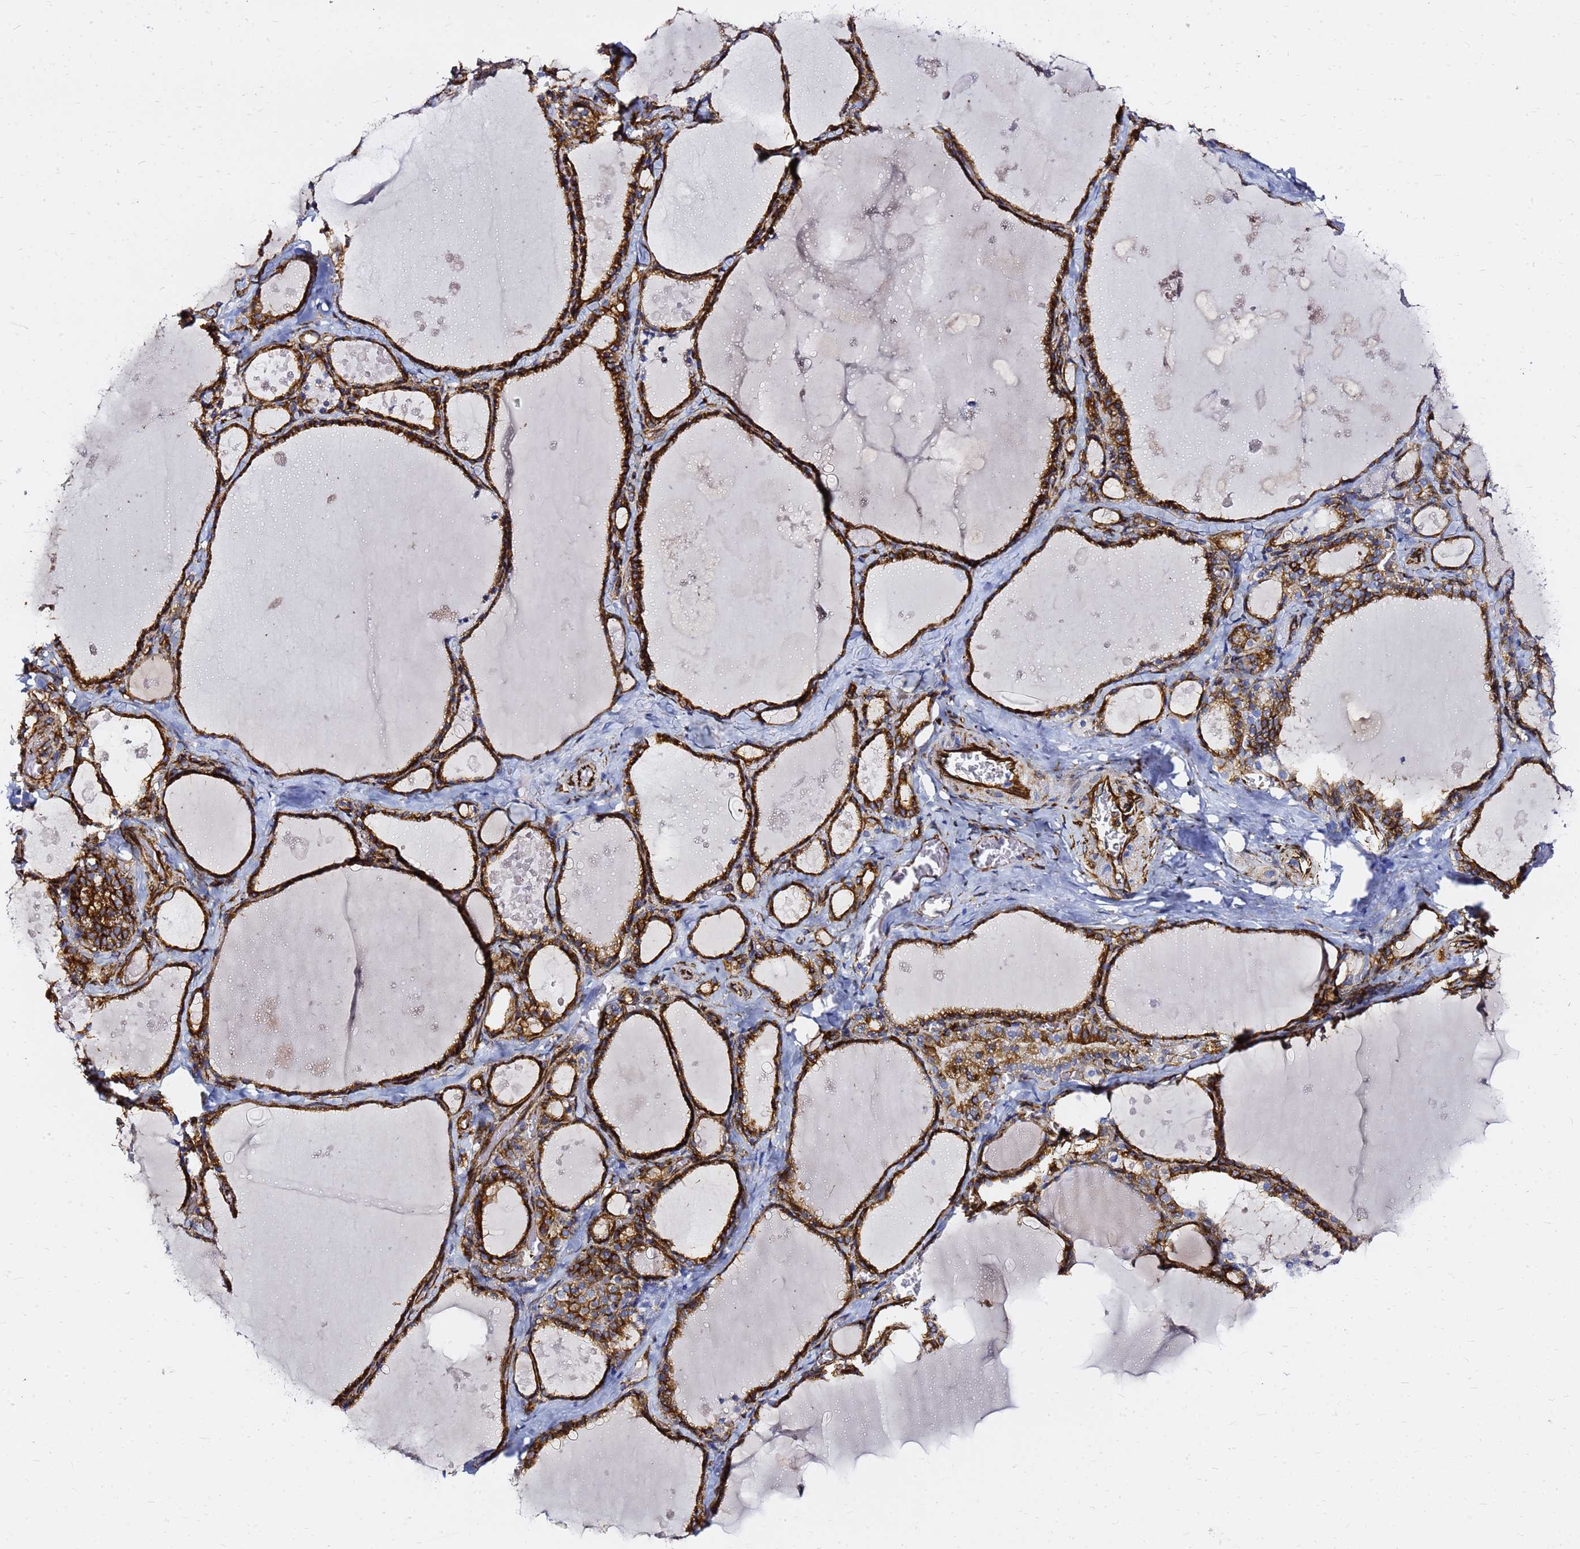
{"staining": {"intensity": "strong", "quantity": ">75%", "location": "cytoplasmic/membranous"}, "tissue": "thyroid gland", "cell_type": "Glandular cells", "image_type": "normal", "snomed": [{"axis": "morphology", "description": "Normal tissue, NOS"}, {"axis": "topography", "description": "Thyroid gland"}], "caption": "An IHC image of normal tissue is shown. Protein staining in brown shows strong cytoplasmic/membranous positivity in thyroid gland within glandular cells.", "gene": "TUBA8", "patient": {"sex": "male", "age": 56}}